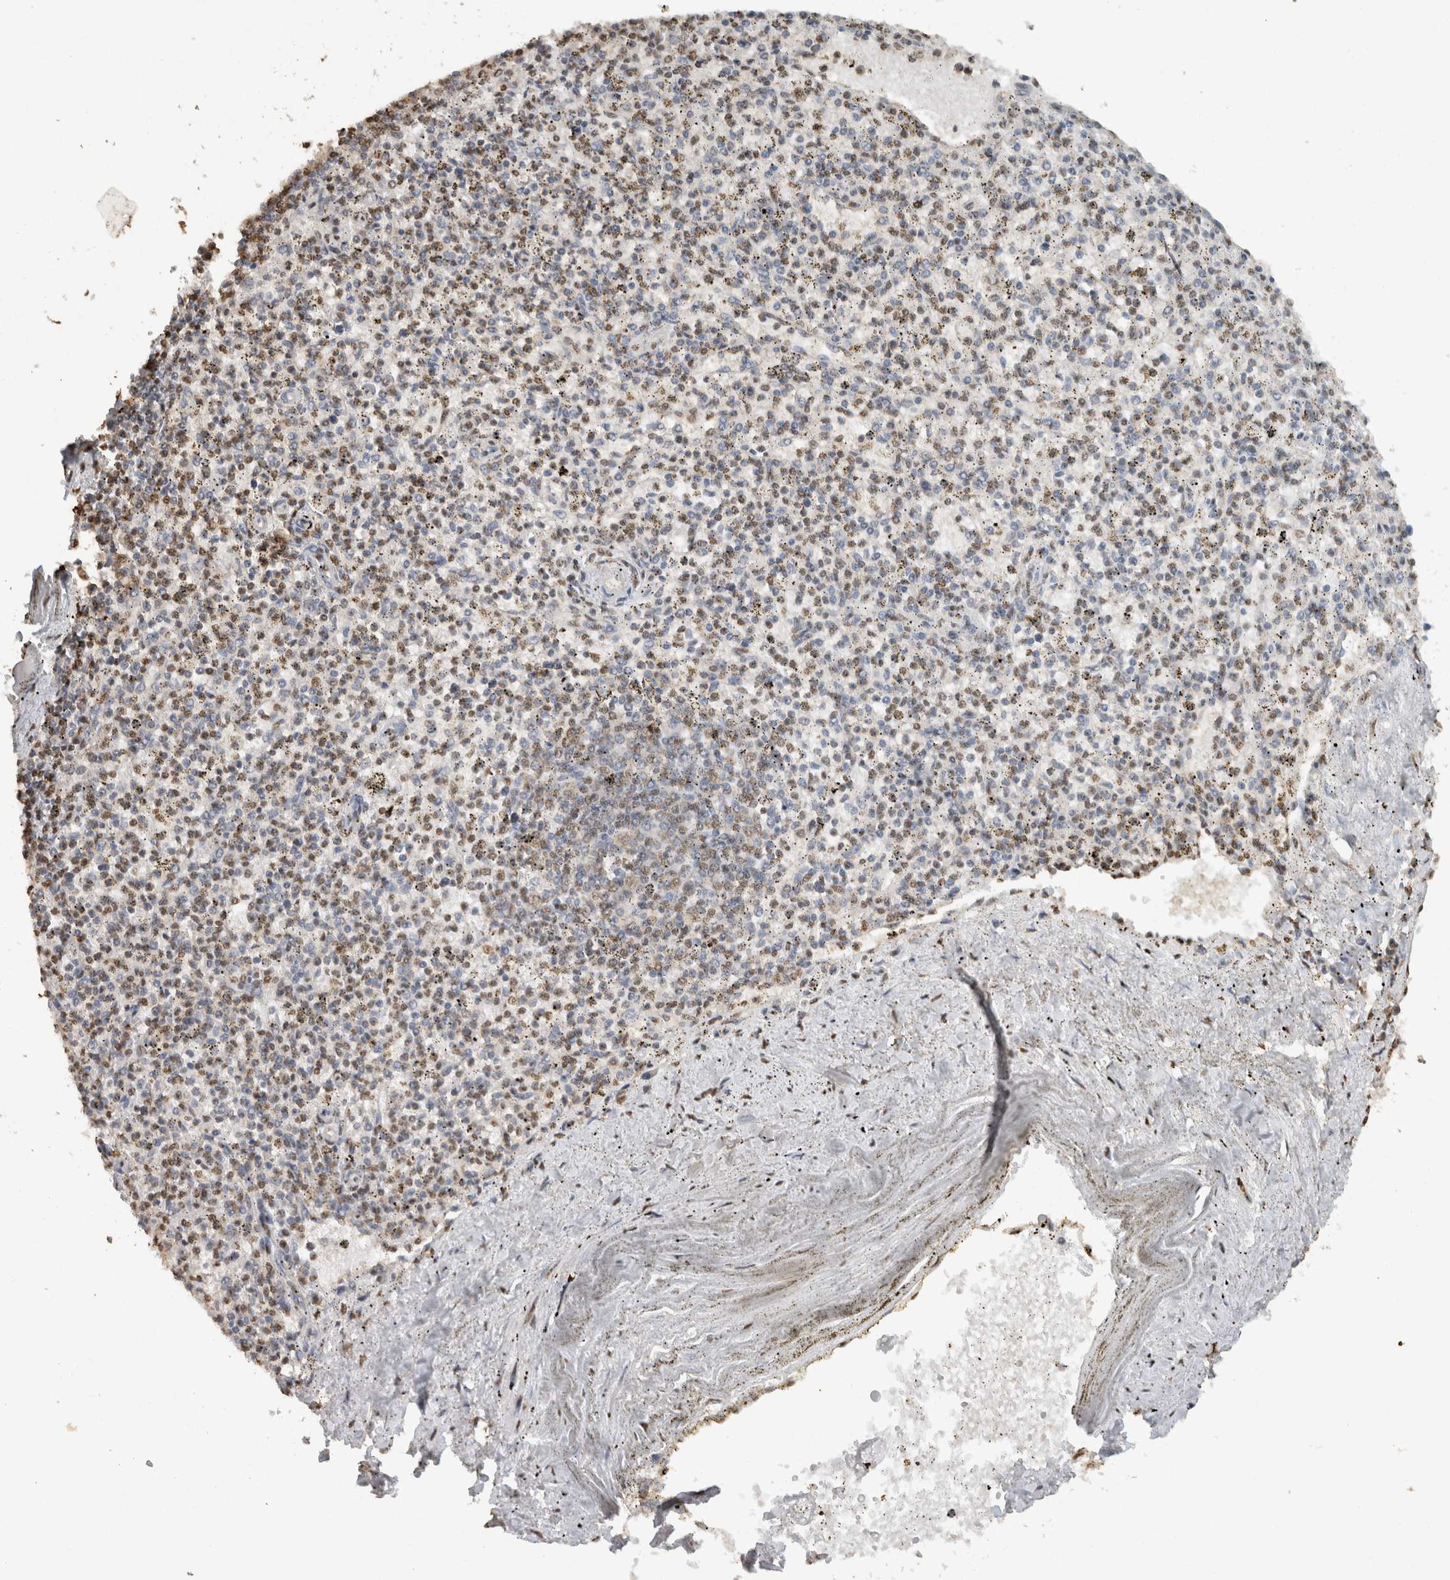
{"staining": {"intensity": "moderate", "quantity": "25%-75%", "location": "nuclear"}, "tissue": "spleen", "cell_type": "Cells in red pulp", "image_type": "normal", "snomed": [{"axis": "morphology", "description": "Normal tissue, NOS"}, {"axis": "topography", "description": "Spleen"}], "caption": "An image showing moderate nuclear staining in about 25%-75% of cells in red pulp in benign spleen, as visualized by brown immunohistochemical staining.", "gene": "HAND2", "patient": {"sex": "male", "age": 72}}